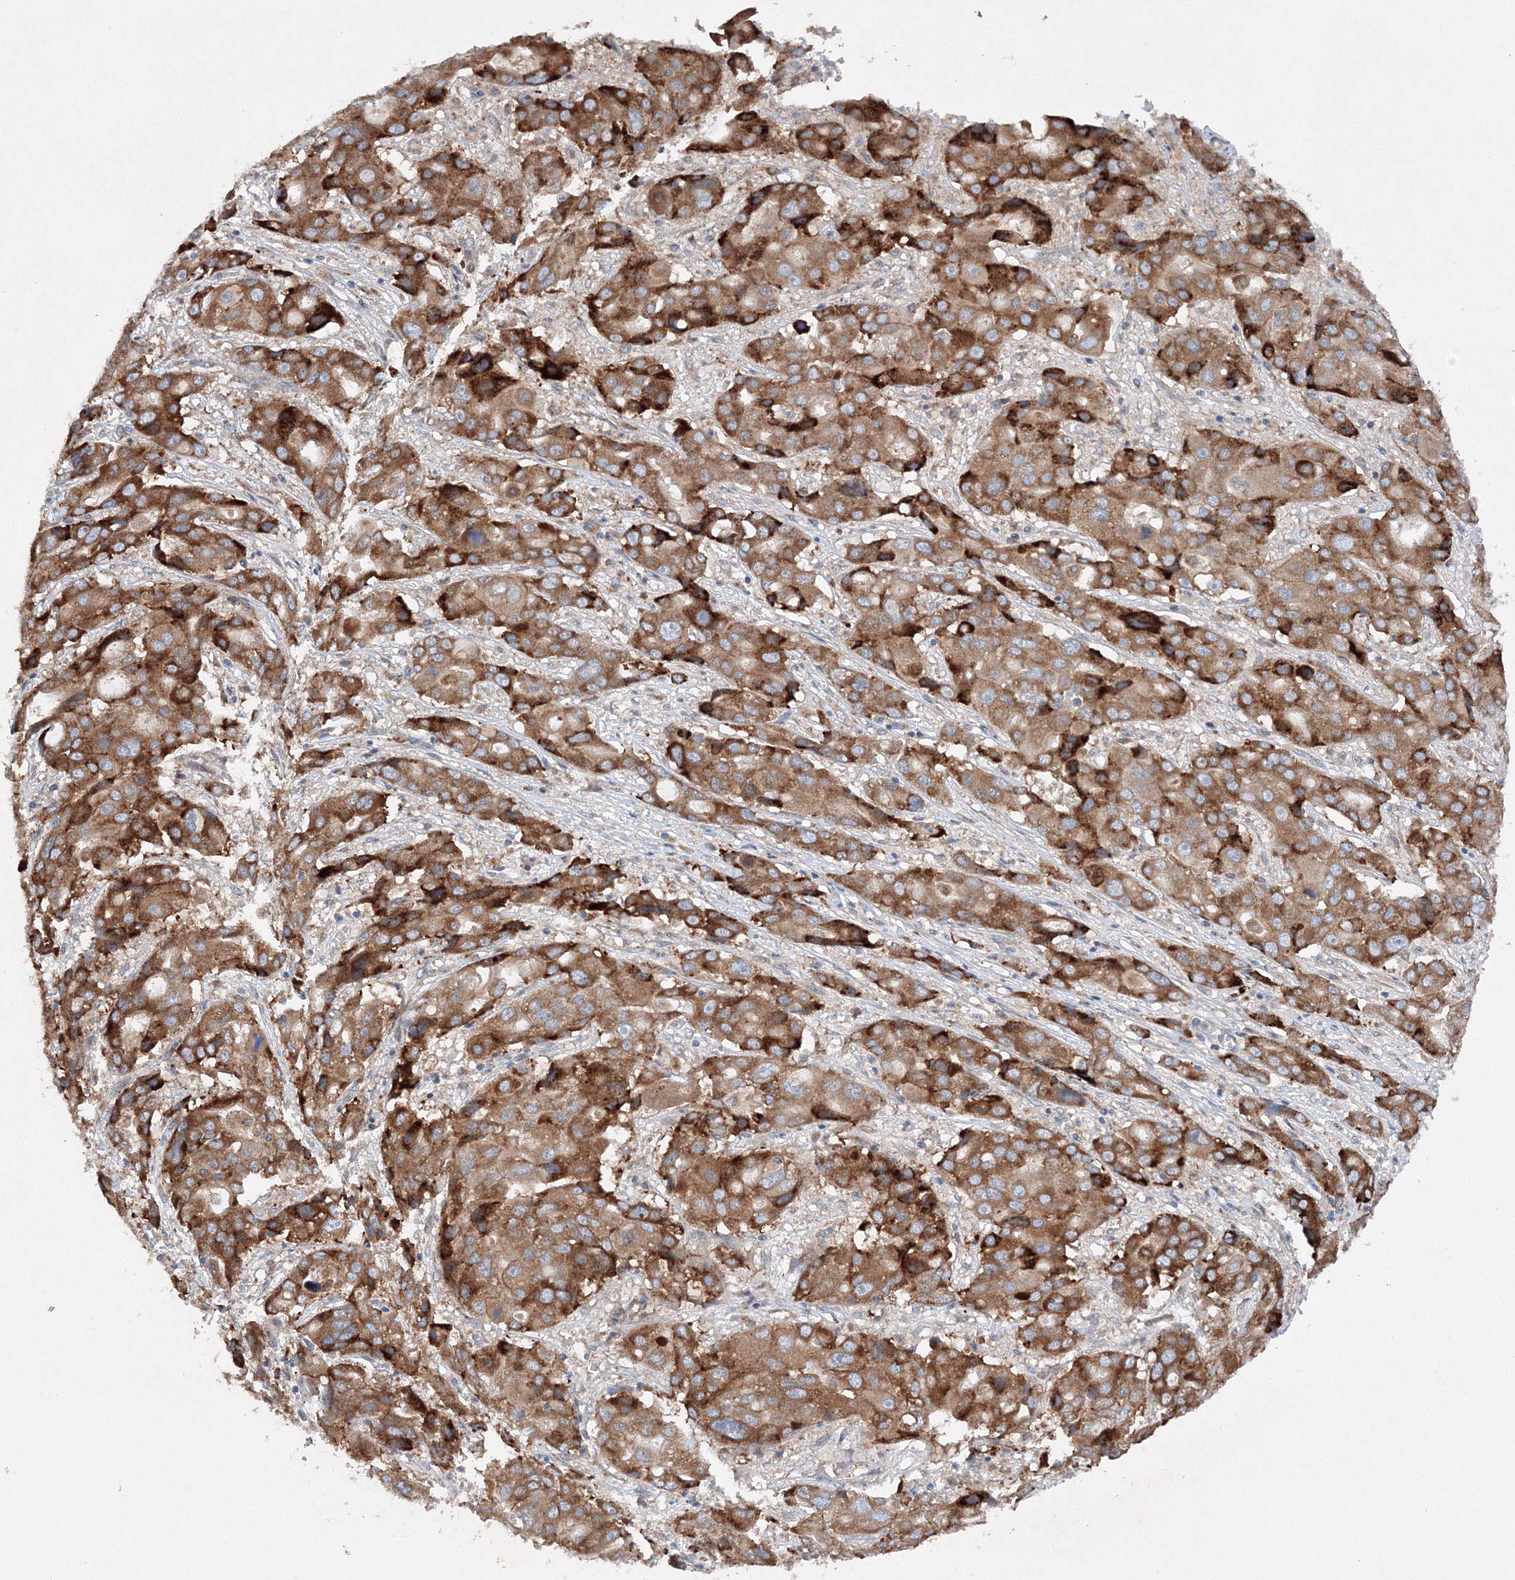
{"staining": {"intensity": "moderate", "quantity": ">75%", "location": "cytoplasmic/membranous"}, "tissue": "liver cancer", "cell_type": "Tumor cells", "image_type": "cancer", "snomed": [{"axis": "morphology", "description": "Cholangiocarcinoma"}, {"axis": "topography", "description": "Liver"}], "caption": "Immunohistochemical staining of liver cancer (cholangiocarcinoma) displays moderate cytoplasmic/membranous protein expression in about >75% of tumor cells. Using DAB (3,3'-diaminobenzidine) (brown) and hematoxylin (blue) stains, captured at high magnification using brightfield microscopy.", "gene": "SLC36A1", "patient": {"sex": "male", "age": 67}}